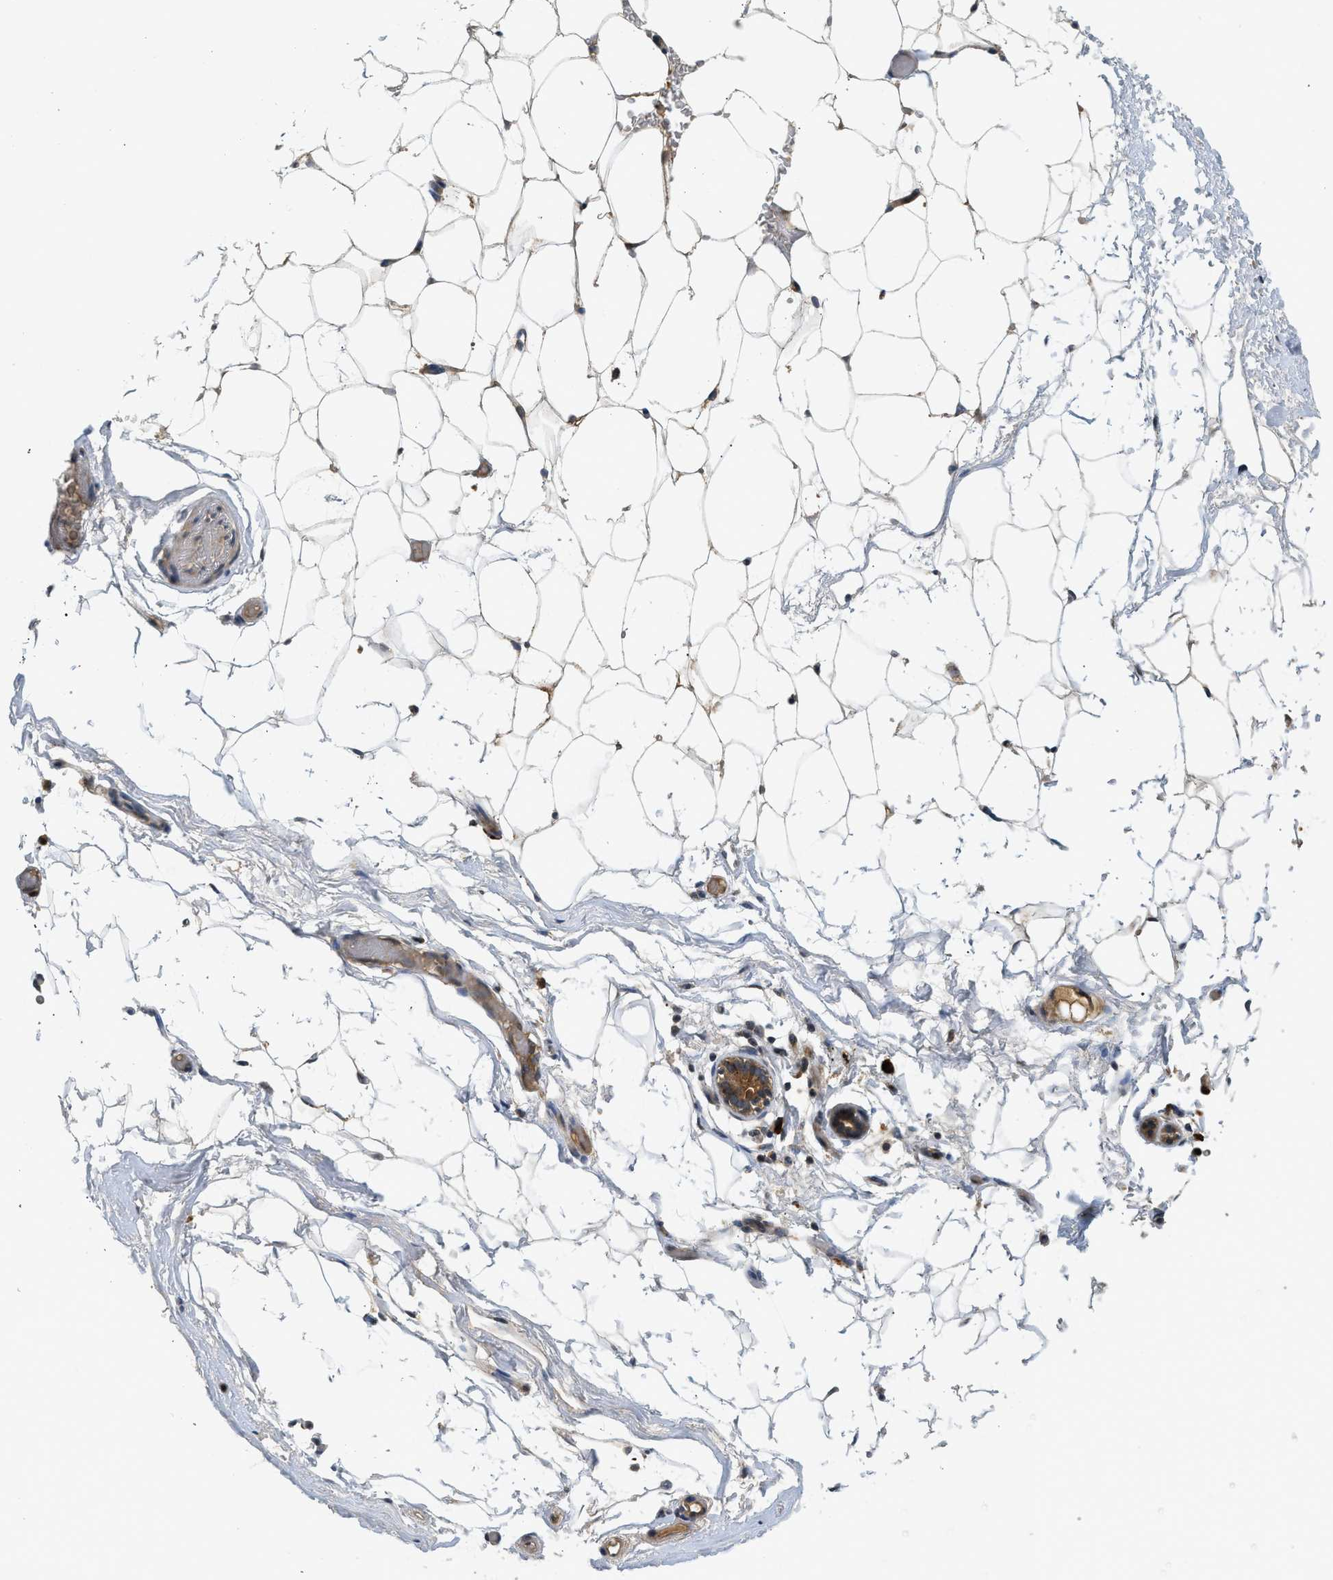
{"staining": {"intensity": "moderate", "quantity": ">75%", "location": "cytoplasmic/membranous"}, "tissue": "adipose tissue", "cell_type": "Adipocytes", "image_type": "normal", "snomed": [{"axis": "morphology", "description": "Normal tissue, NOS"}, {"axis": "topography", "description": "Breast"}, {"axis": "topography", "description": "Soft tissue"}], "caption": "Adipose tissue stained with a brown dye reveals moderate cytoplasmic/membranous positive positivity in approximately >75% of adipocytes.", "gene": "ADCY8", "patient": {"sex": "female", "age": 75}}